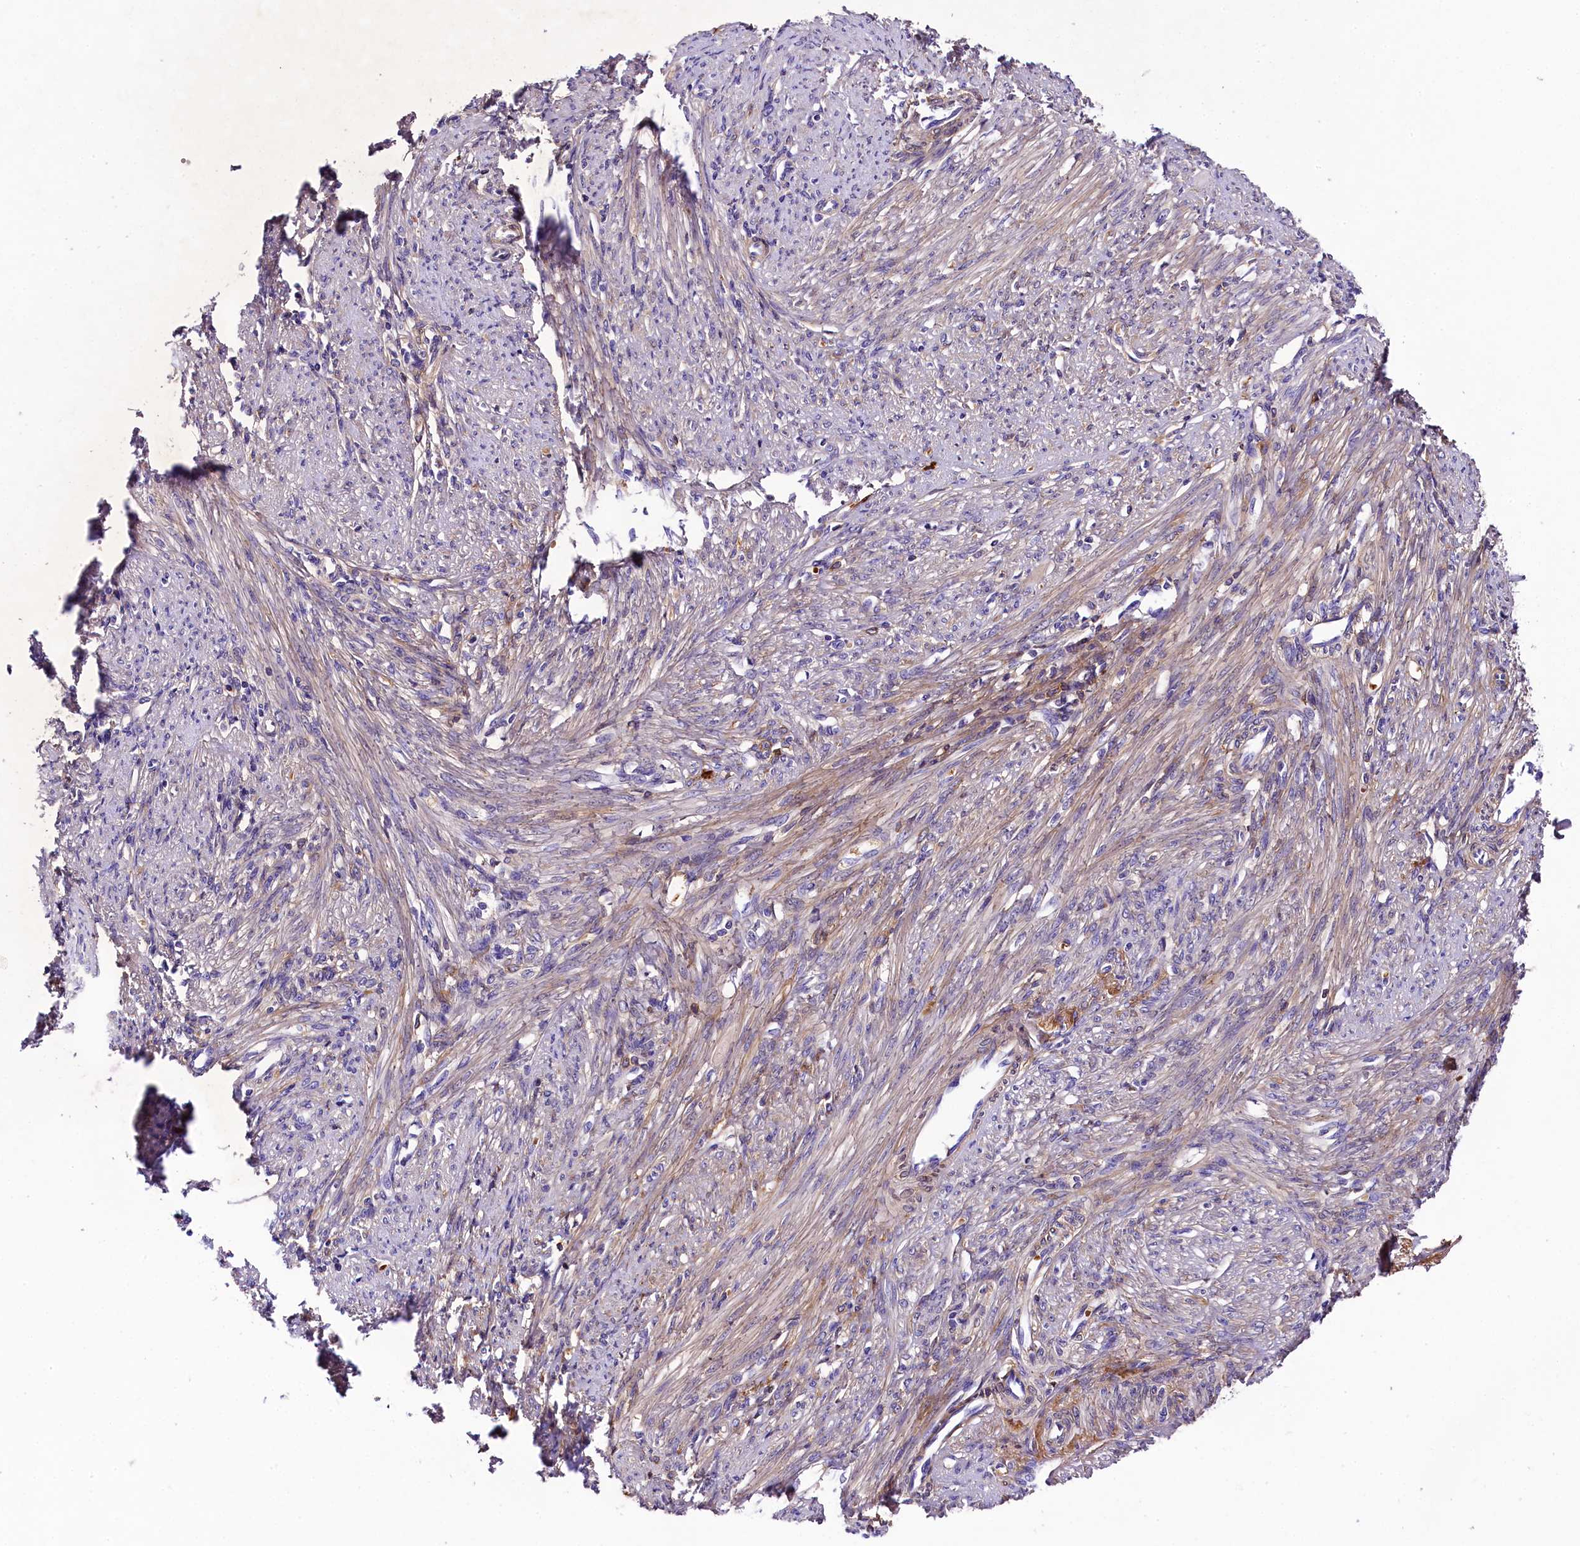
{"staining": {"intensity": "moderate", "quantity": "25%-75%", "location": "cytoplasmic/membranous"}, "tissue": "smooth muscle", "cell_type": "Smooth muscle cells", "image_type": "normal", "snomed": [{"axis": "morphology", "description": "Normal tissue, NOS"}, {"axis": "topography", "description": "Smooth muscle"}, {"axis": "topography", "description": "Uterus"}], "caption": "High-power microscopy captured an immunohistochemistry image of benign smooth muscle, revealing moderate cytoplasmic/membranous expression in approximately 25%-75% of smooth muscle cells.", "gene": "SOD3", "patient": {"sex": "female", "age": 59}}